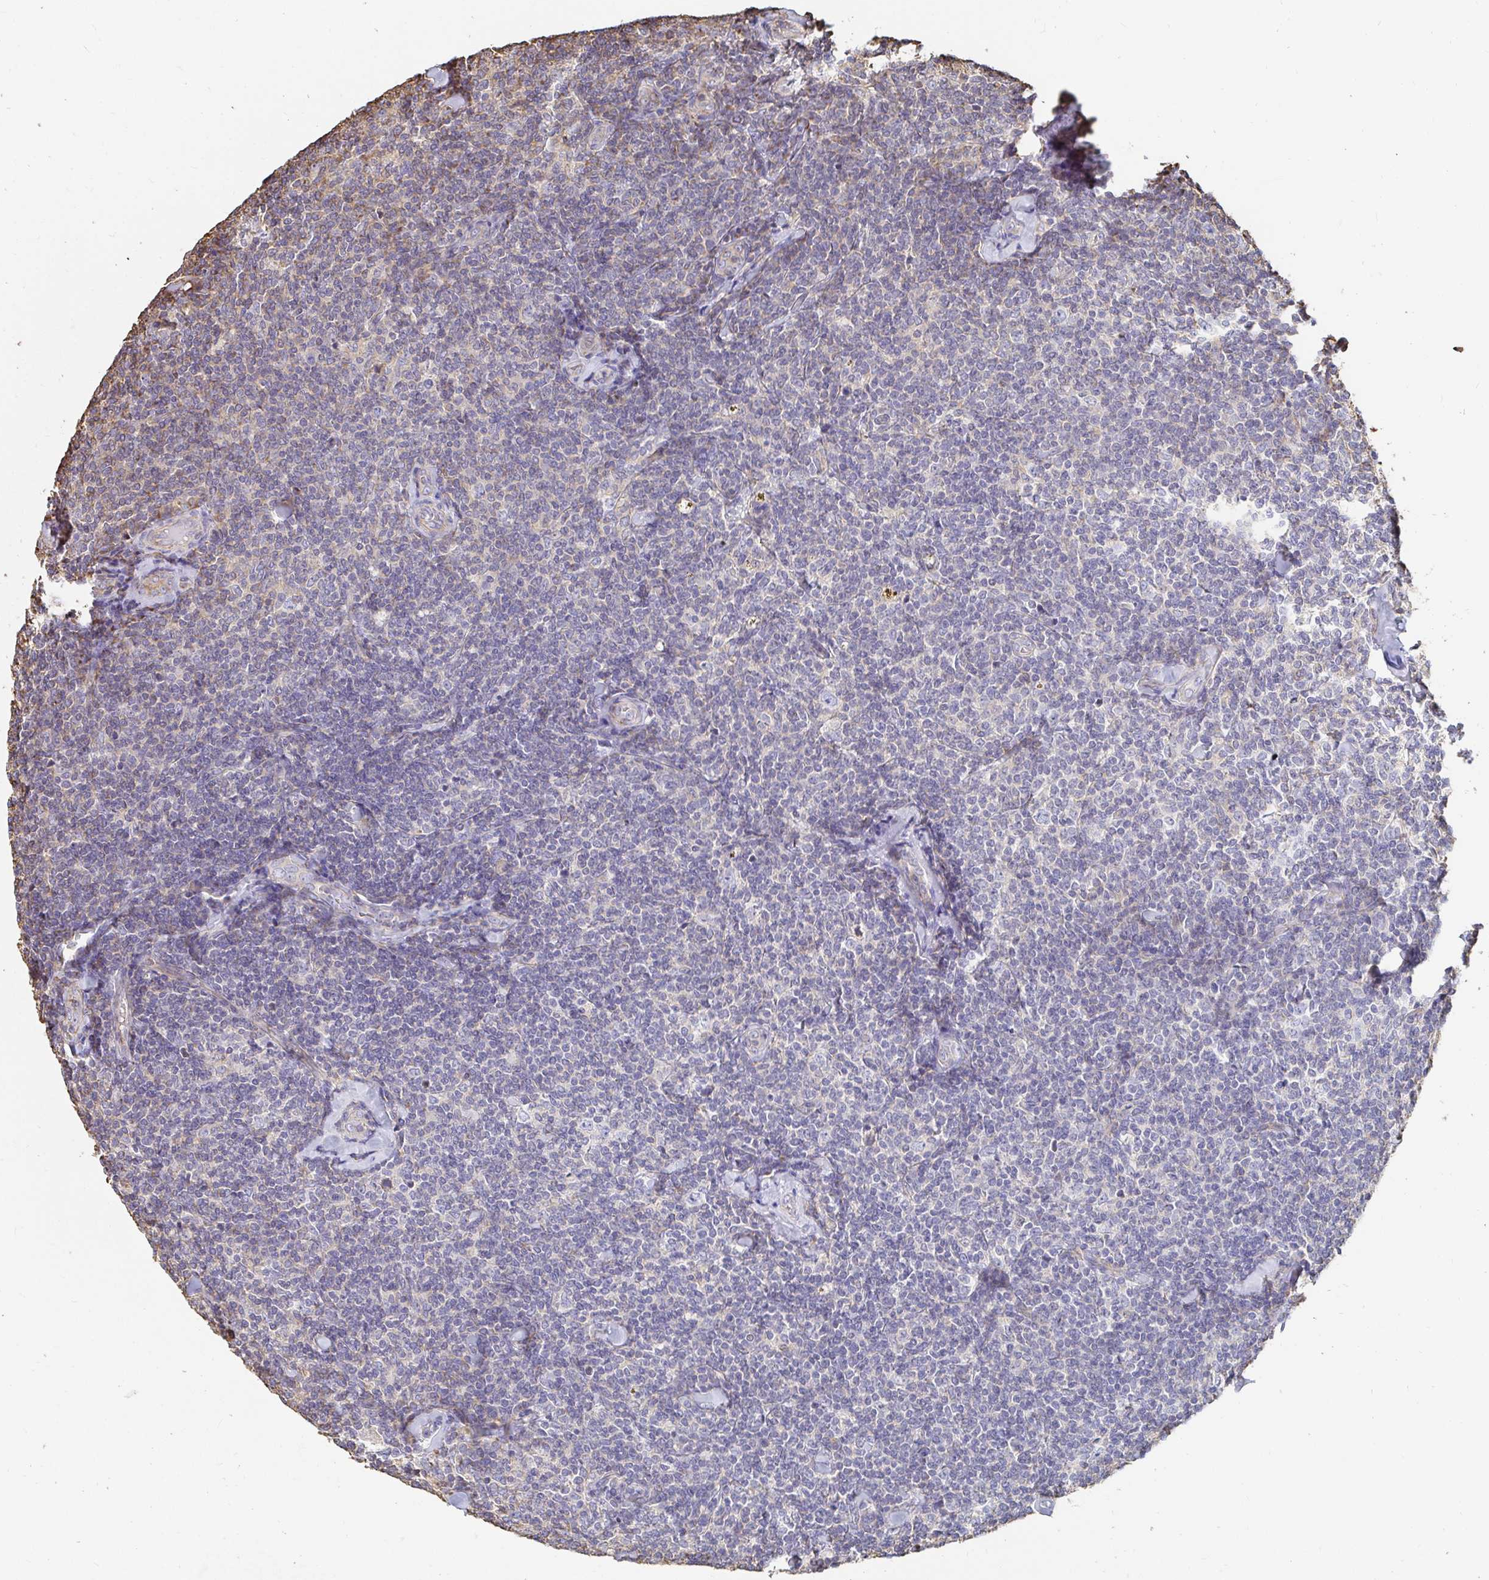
{"staining": {"intensity": "negative", "quantity": "none", "location": "none"}, "tissue": "lymphoma", "cell_type": "Tumor cells", "image_type": "cancer", "snomed": [{"axis": "morphology", "description": "Malignant lymphoma, non-Hodgkin's type, Low grade"}, {"axis": "topography", "description": "Lymph node"}], "caption": "There is no significant positivity in tumor cells of lymphoma.", "gene": "PTPN14", "patient": {"sex": "female", "age": 56}}